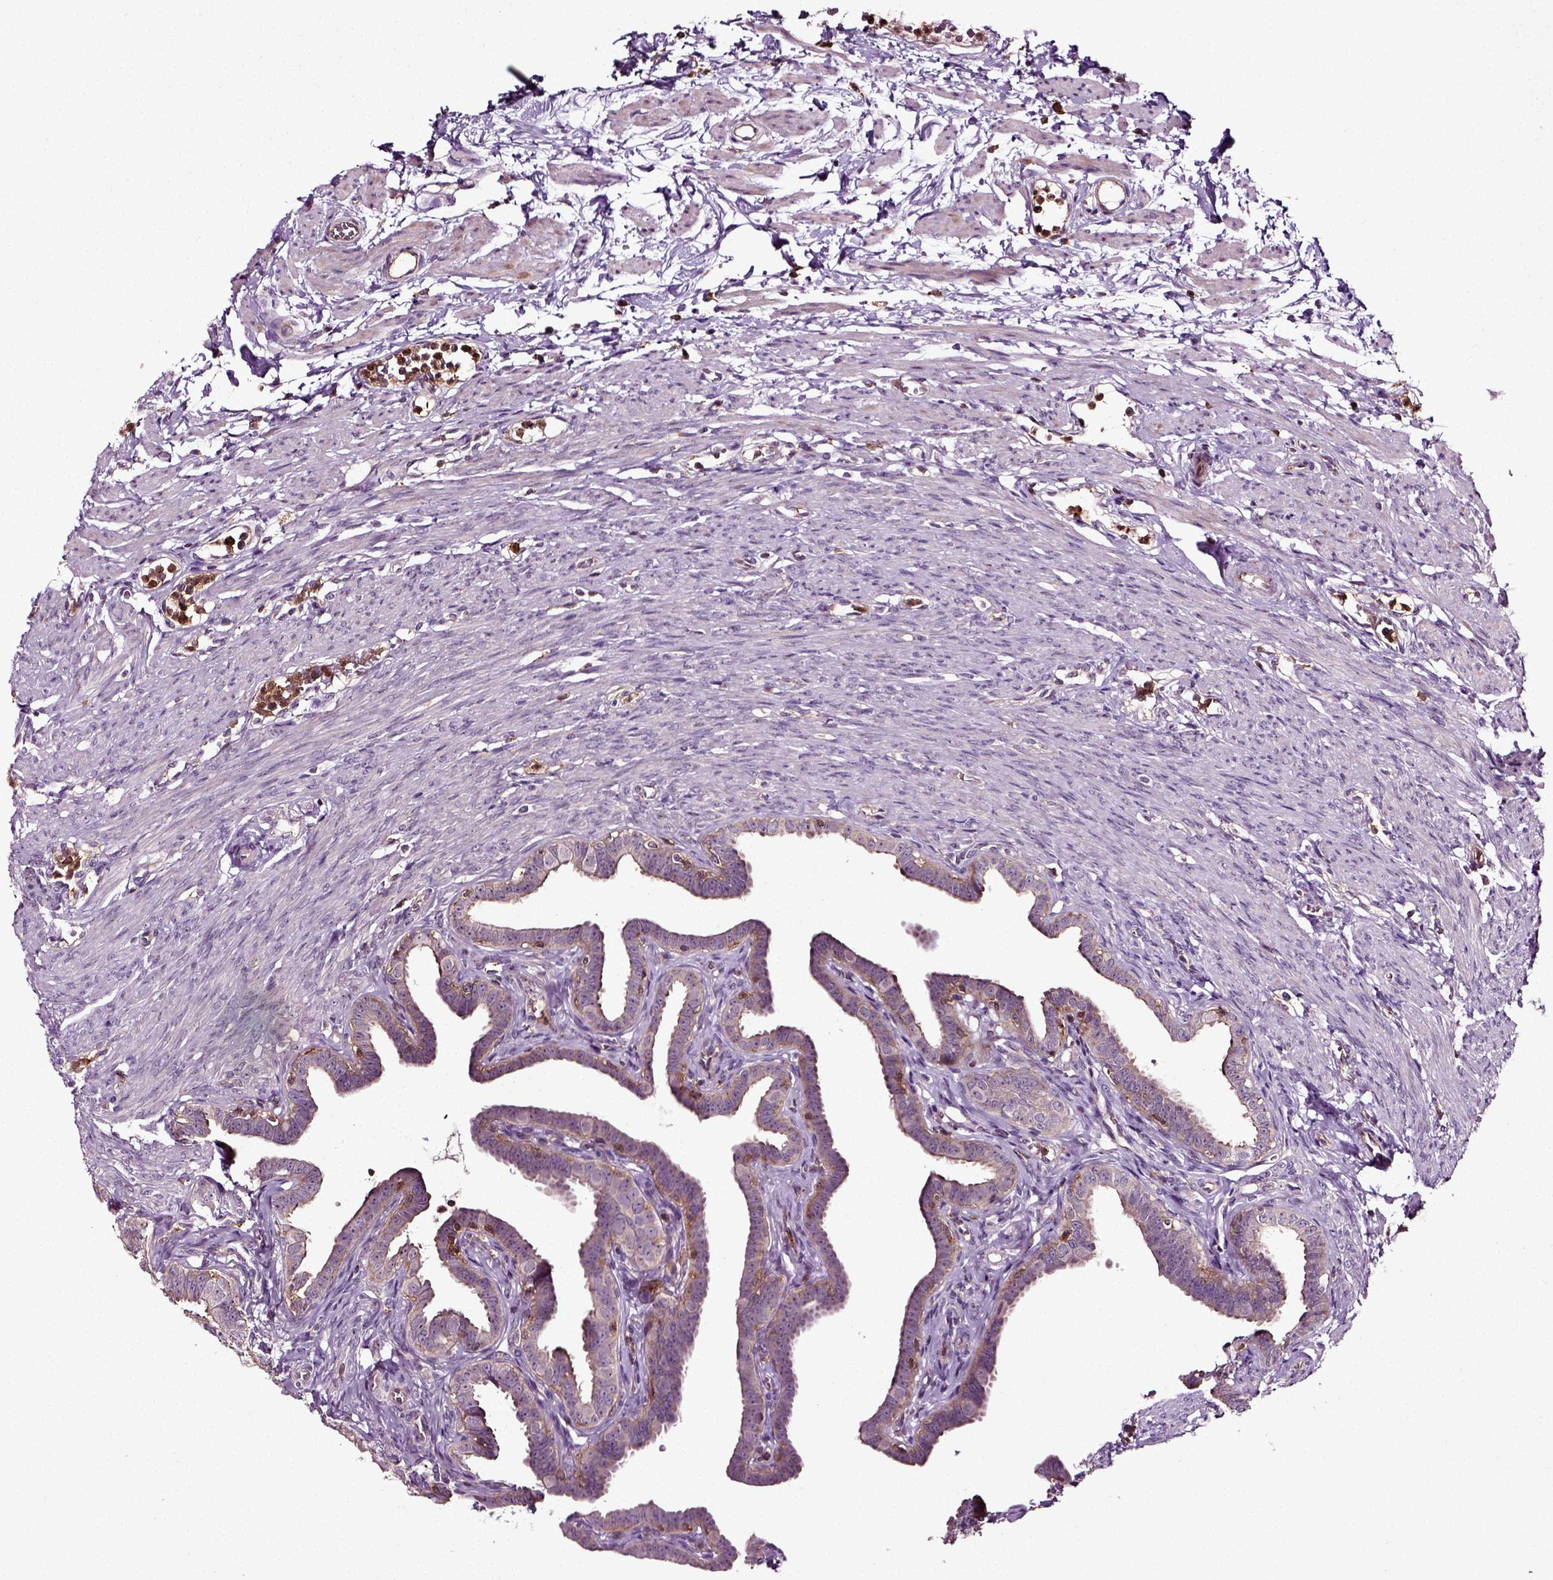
{"staining": {"intensity": "negative", "quantity": "none", "location": "none"}, "tissue": "fallopian tube", "cell_type": "Glandular cells", "image_type": "normal", "snomed": [{"axis": "morphology", "description": "Normal tissue, NOS"}, {"axis": "topography", "description": "Fallopian tube"}, {"axis": "topography", "description": "Ovary"}], "caption": "High power microscopy photomicrograph of an IHC image of unremarkable fallopian tube, revealing no significant staining in glandular cells.", "gene": "RHOF", "patient": {"sex": "female", "age": 33}}